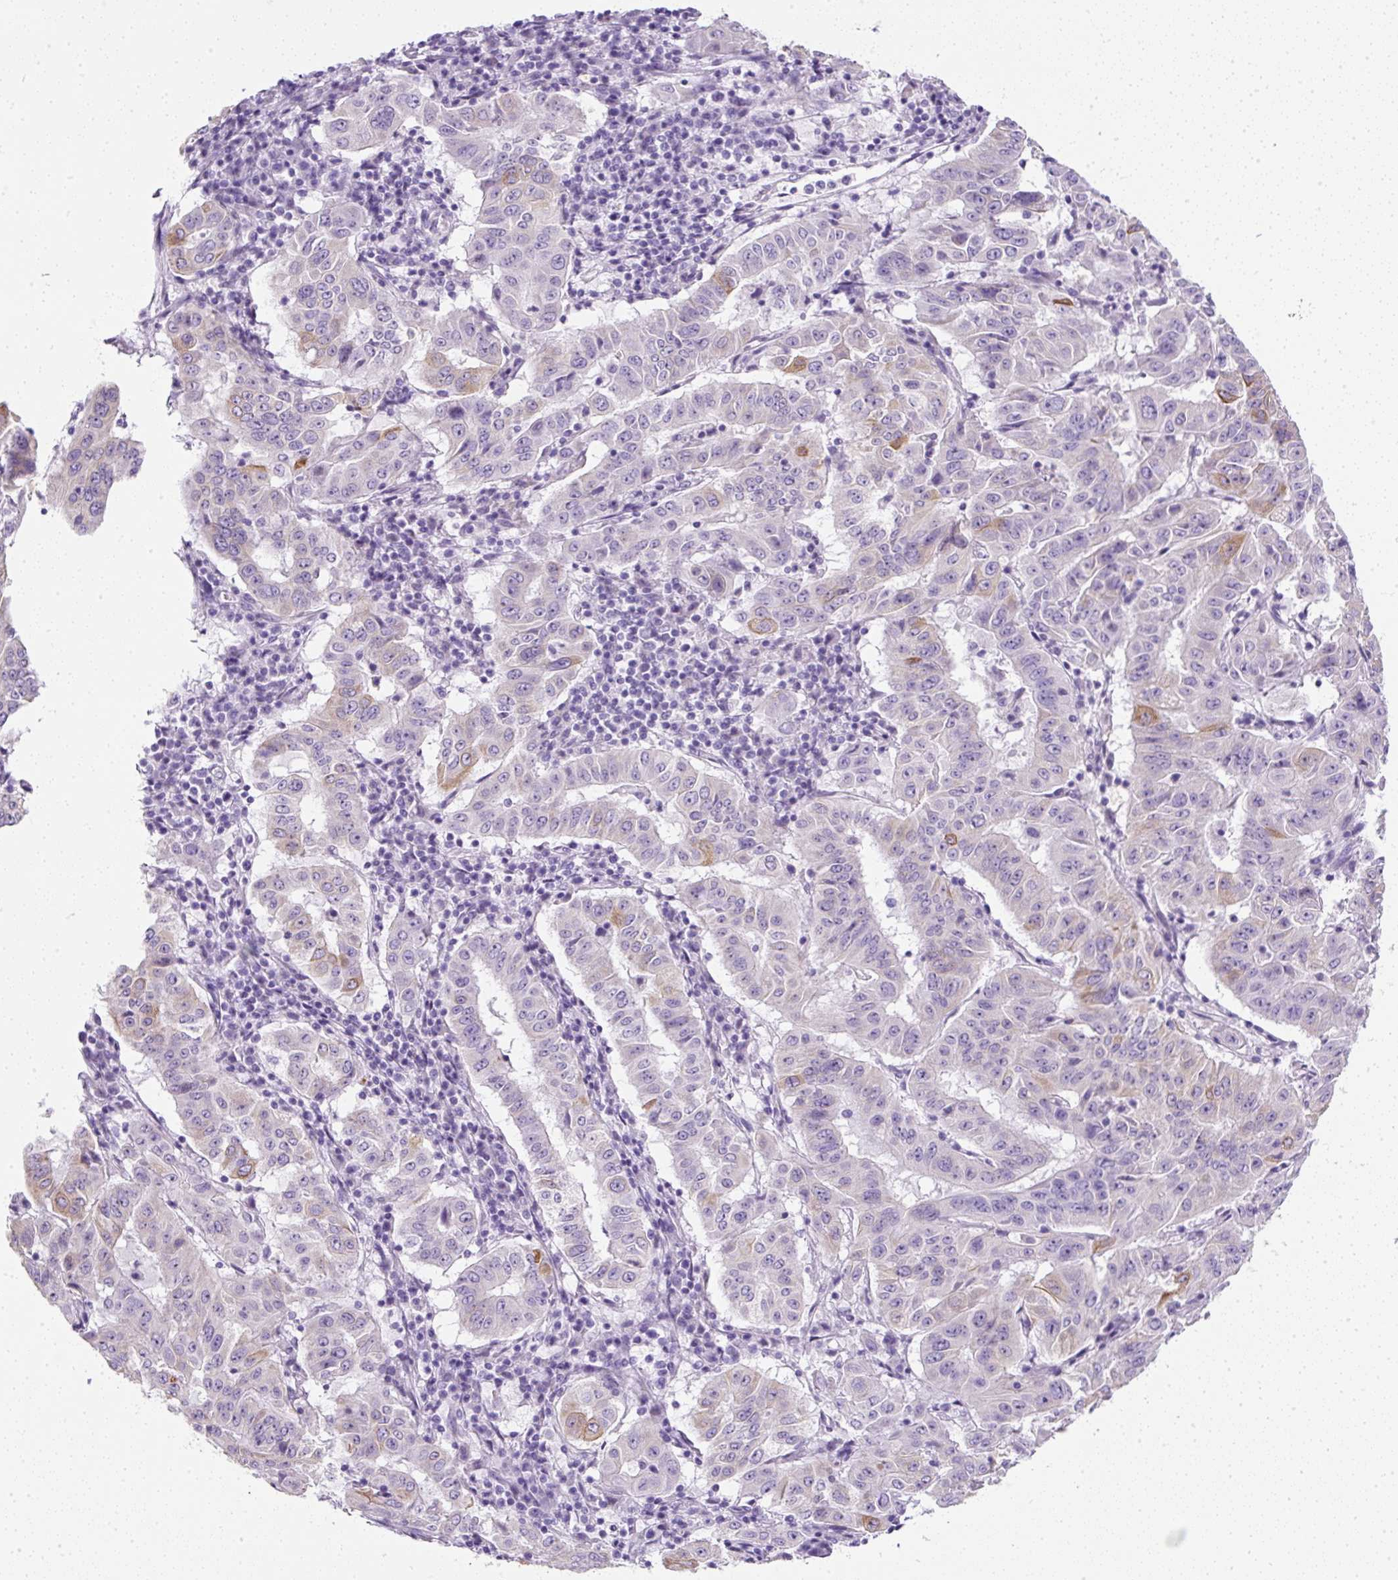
{"staining": {"intensity": "moderate", "quantity": "<25%", "location": "cytoplasmic/membranous"}, "tissue": "pancreatic cancer", "cell_type": "Tumor cells", "image_type": "cancer", "snomed": [{"axis": "morphology", "description": "Adenocarcinoma, NOS"}, {"axis": "topography", "description": "Pancreas"}], "caption": "Immunohistochemistry histopathology image of pancreatic cancer stained for a protein (brown), which demonstrates low levels of moderate cytoplasmic/membranous expression in about <25% of tumor cells.", "gene": "C2CD4C", "patient": {"sex": "male", "age": 63}}